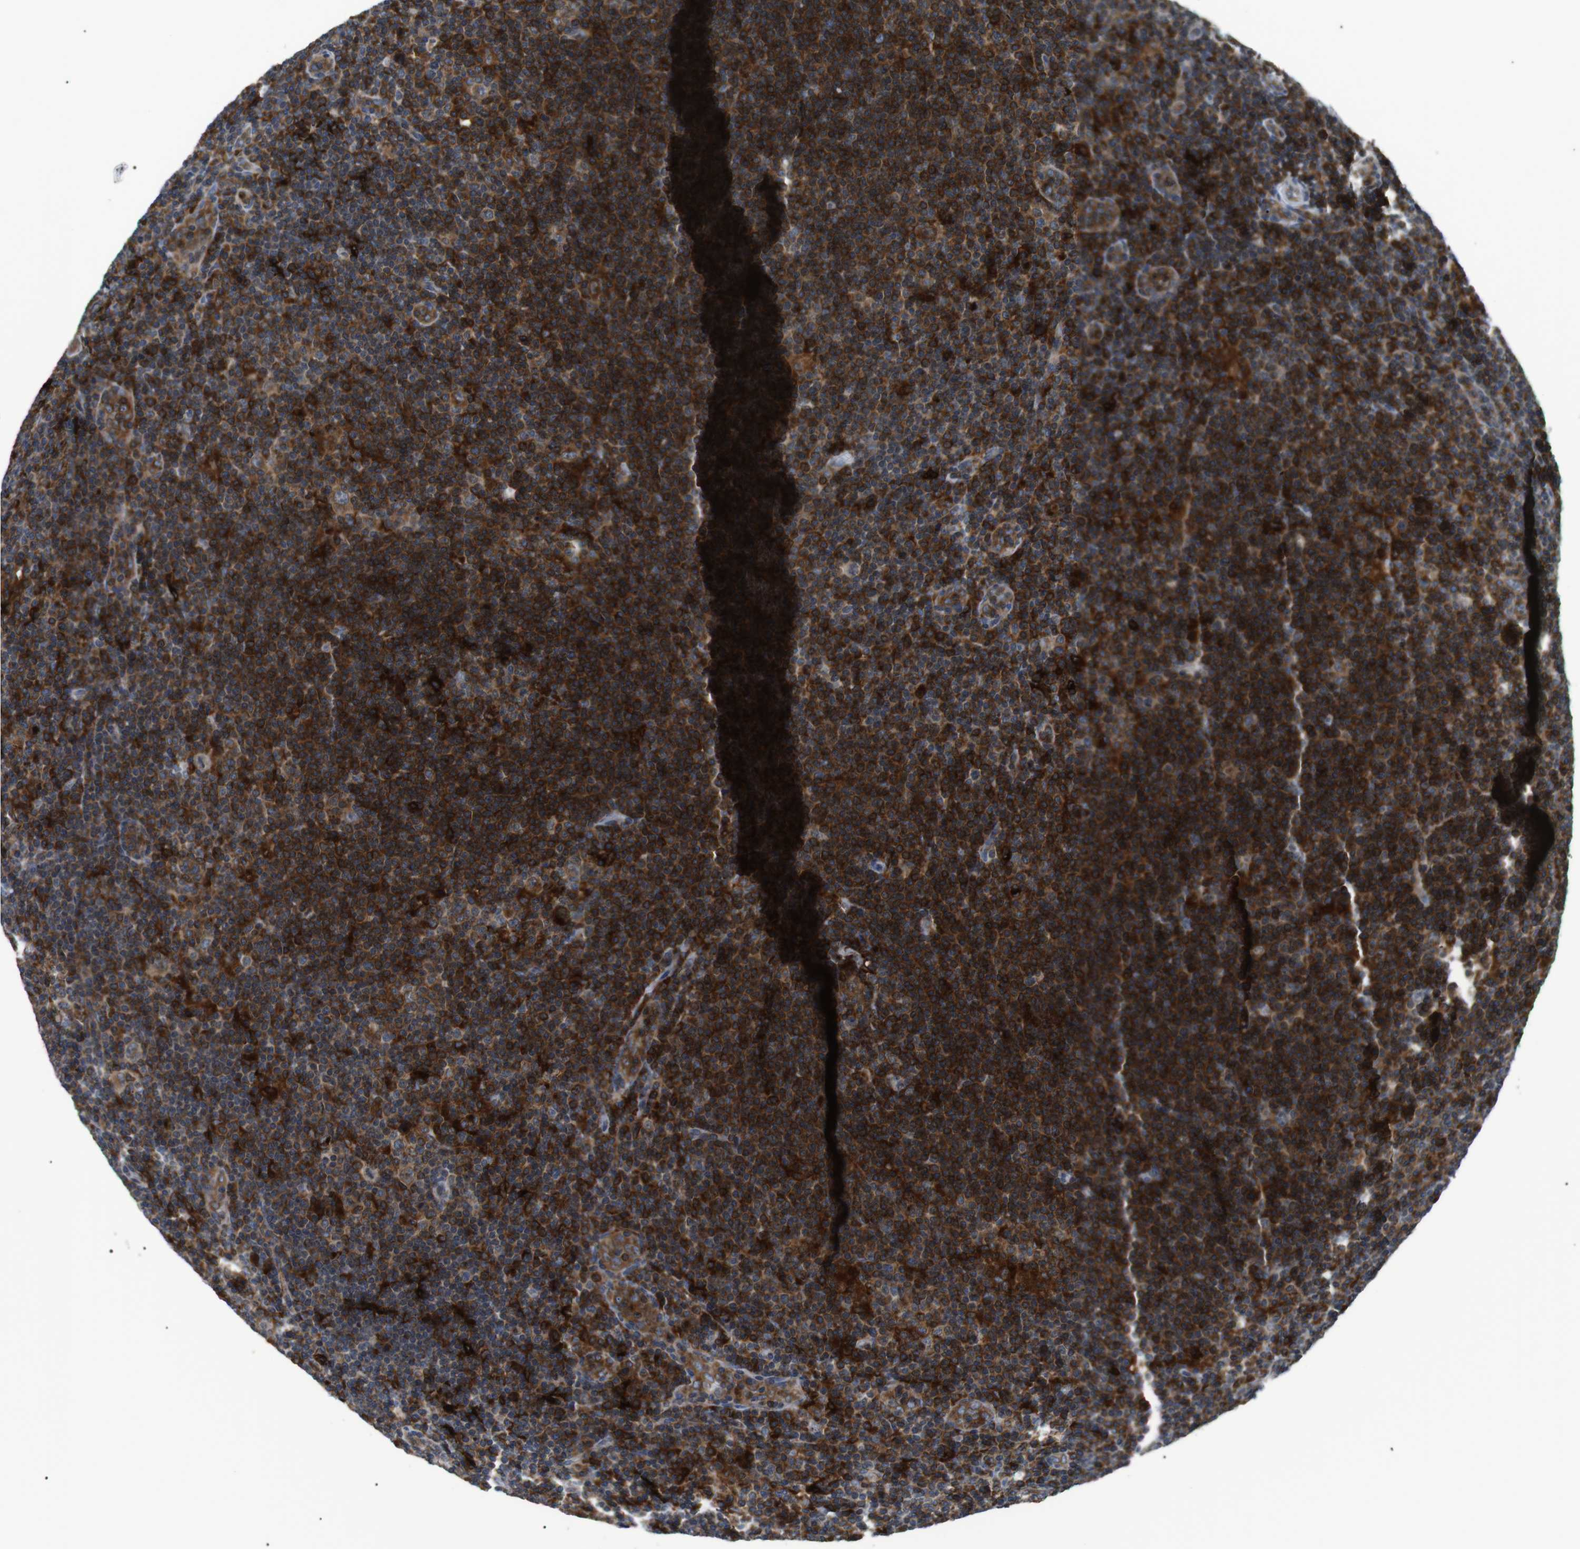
{"staining": {"intensity": "strong", "quantity": ">75%", "location": "cytoplasmic/membranous"}, "tissue": "lymphoma", "cell_type": "Tumor cells", "image_type": "cancer", "snomed": [{"axis": "morphology", "description": "Hodgkin's disease, NOS"}, {"axis": "topography", "description": "Lymph node"}], "caption": "Human lymphoma stained with a protein marker reveals strong staining in tumor cells.", "gene": "RAB9A", "patient": {"sex": "female", "age": 57}}